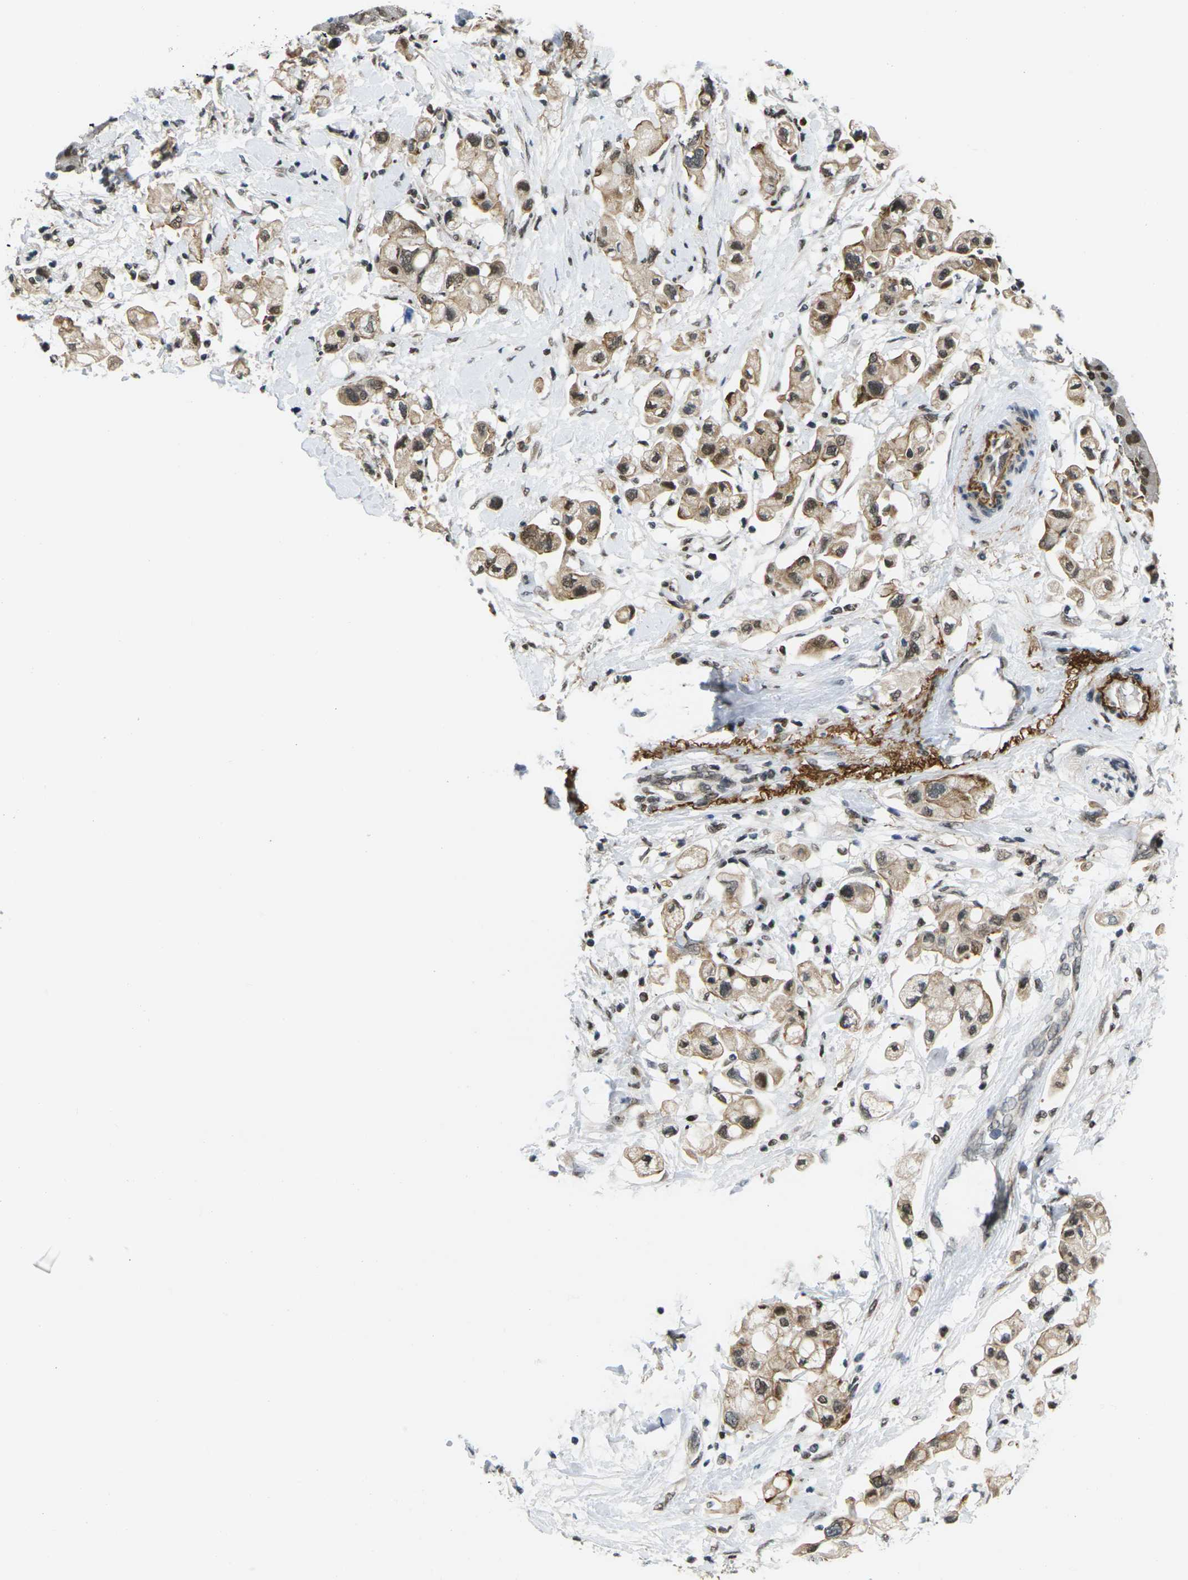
{"staining": {"intensity": "moderate", "quantity": ">75%", "location": "cytoplasmic/membranous,nuclear"}, "tissue": "pancreatic cancer", "cell_type": "Tumor cells", "image_type": "cancer", "snomed": [{"axis": "morphology", "description": "Adenocarcinoma, NOS"}, {"axis": "topography", "description": "Pancreas"}], "caption": "Adenocarcinoma (pancreatic) stained for a protein shows moderate cytoplasmic/membranous and nuclear positivity in tumor cells. The staining was performed using DAB, with brown indicating positive protein expression. Nuclei are stained blue with hematoxylin.", "gene": "RBM7", "patient": {"sex": "female", "age": 56}}